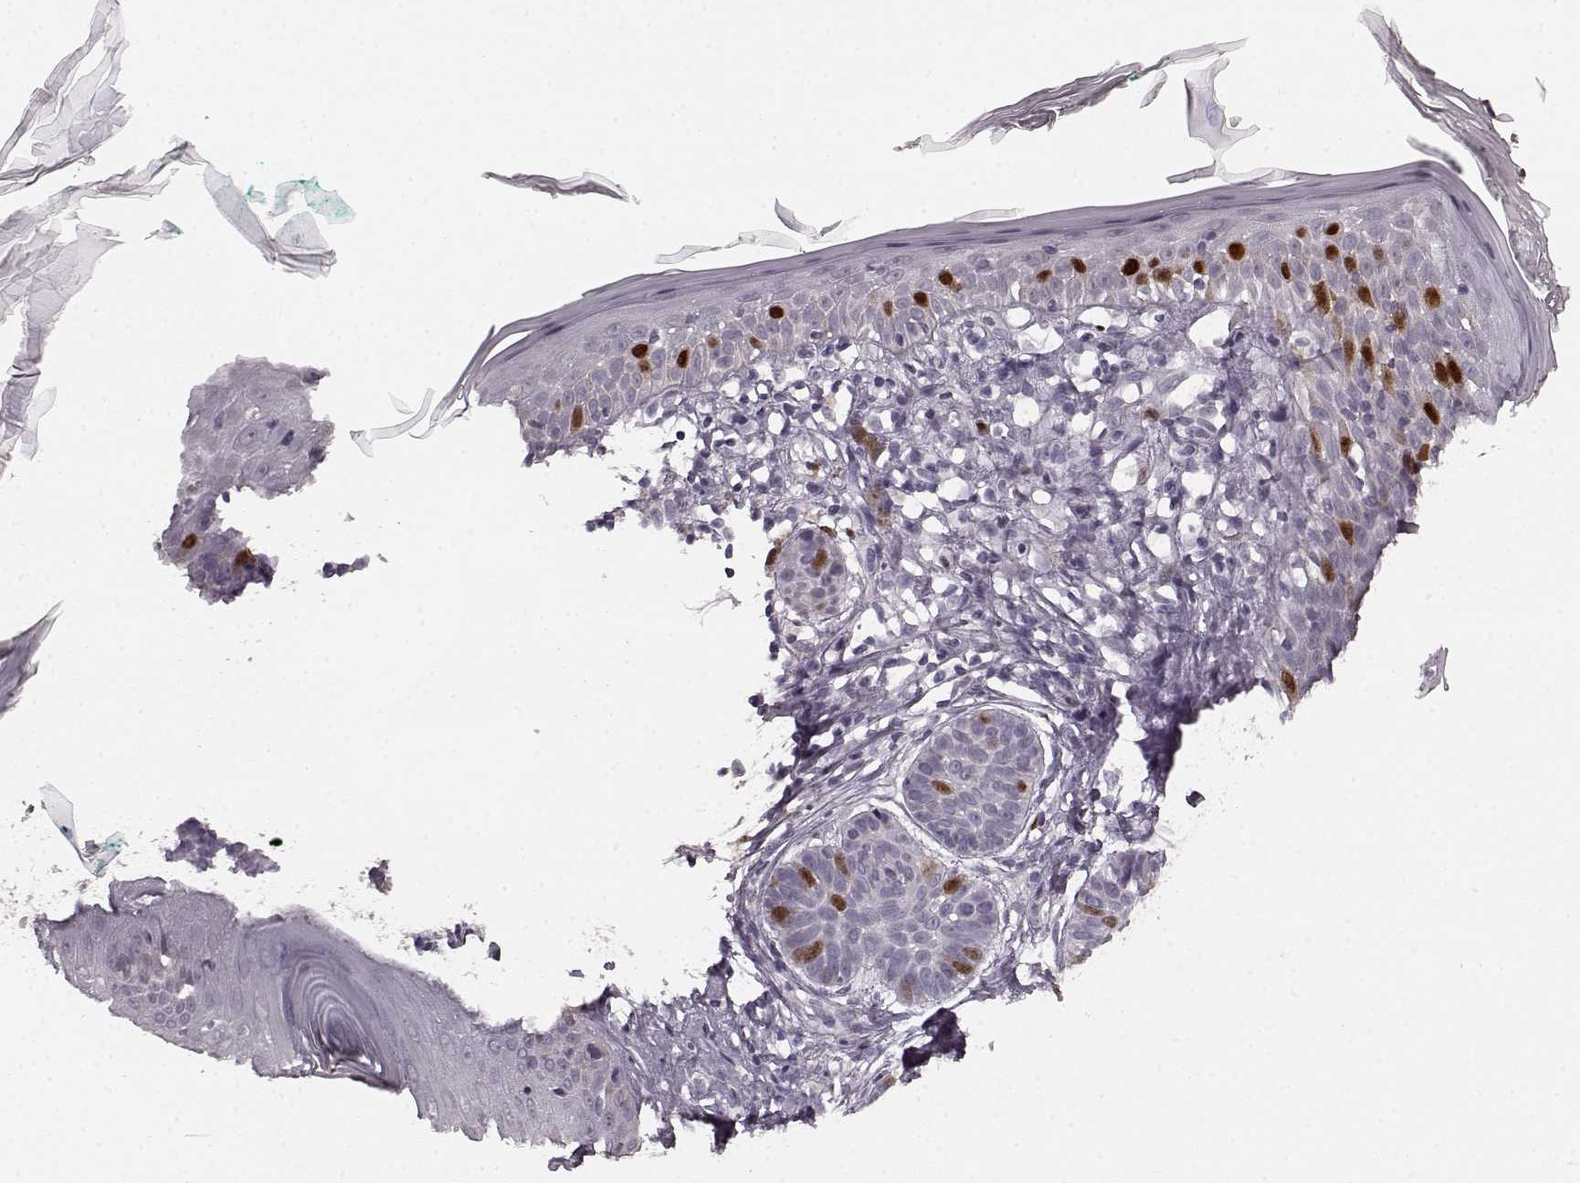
{"staining": {"intensity": "strong", "quantity": "<25%", "location": "nuclear"}, "tissue": "skin cancer", "cell_type": "Tumor cells", "image_type": "cancer", "snomed": [{"axis": "morphology", "description": "Basal cell carcinoma"}, {"axis": "topography", "description": "Skin"}], "caption": "Approximately <25% of tumor cells in human skin basal cell carcinoma display strong nuclear protein staining as visualized by brown immunohistochemical staining.", "gene": "CCNA2", "patient": {"sex": "male", "age": 85}}